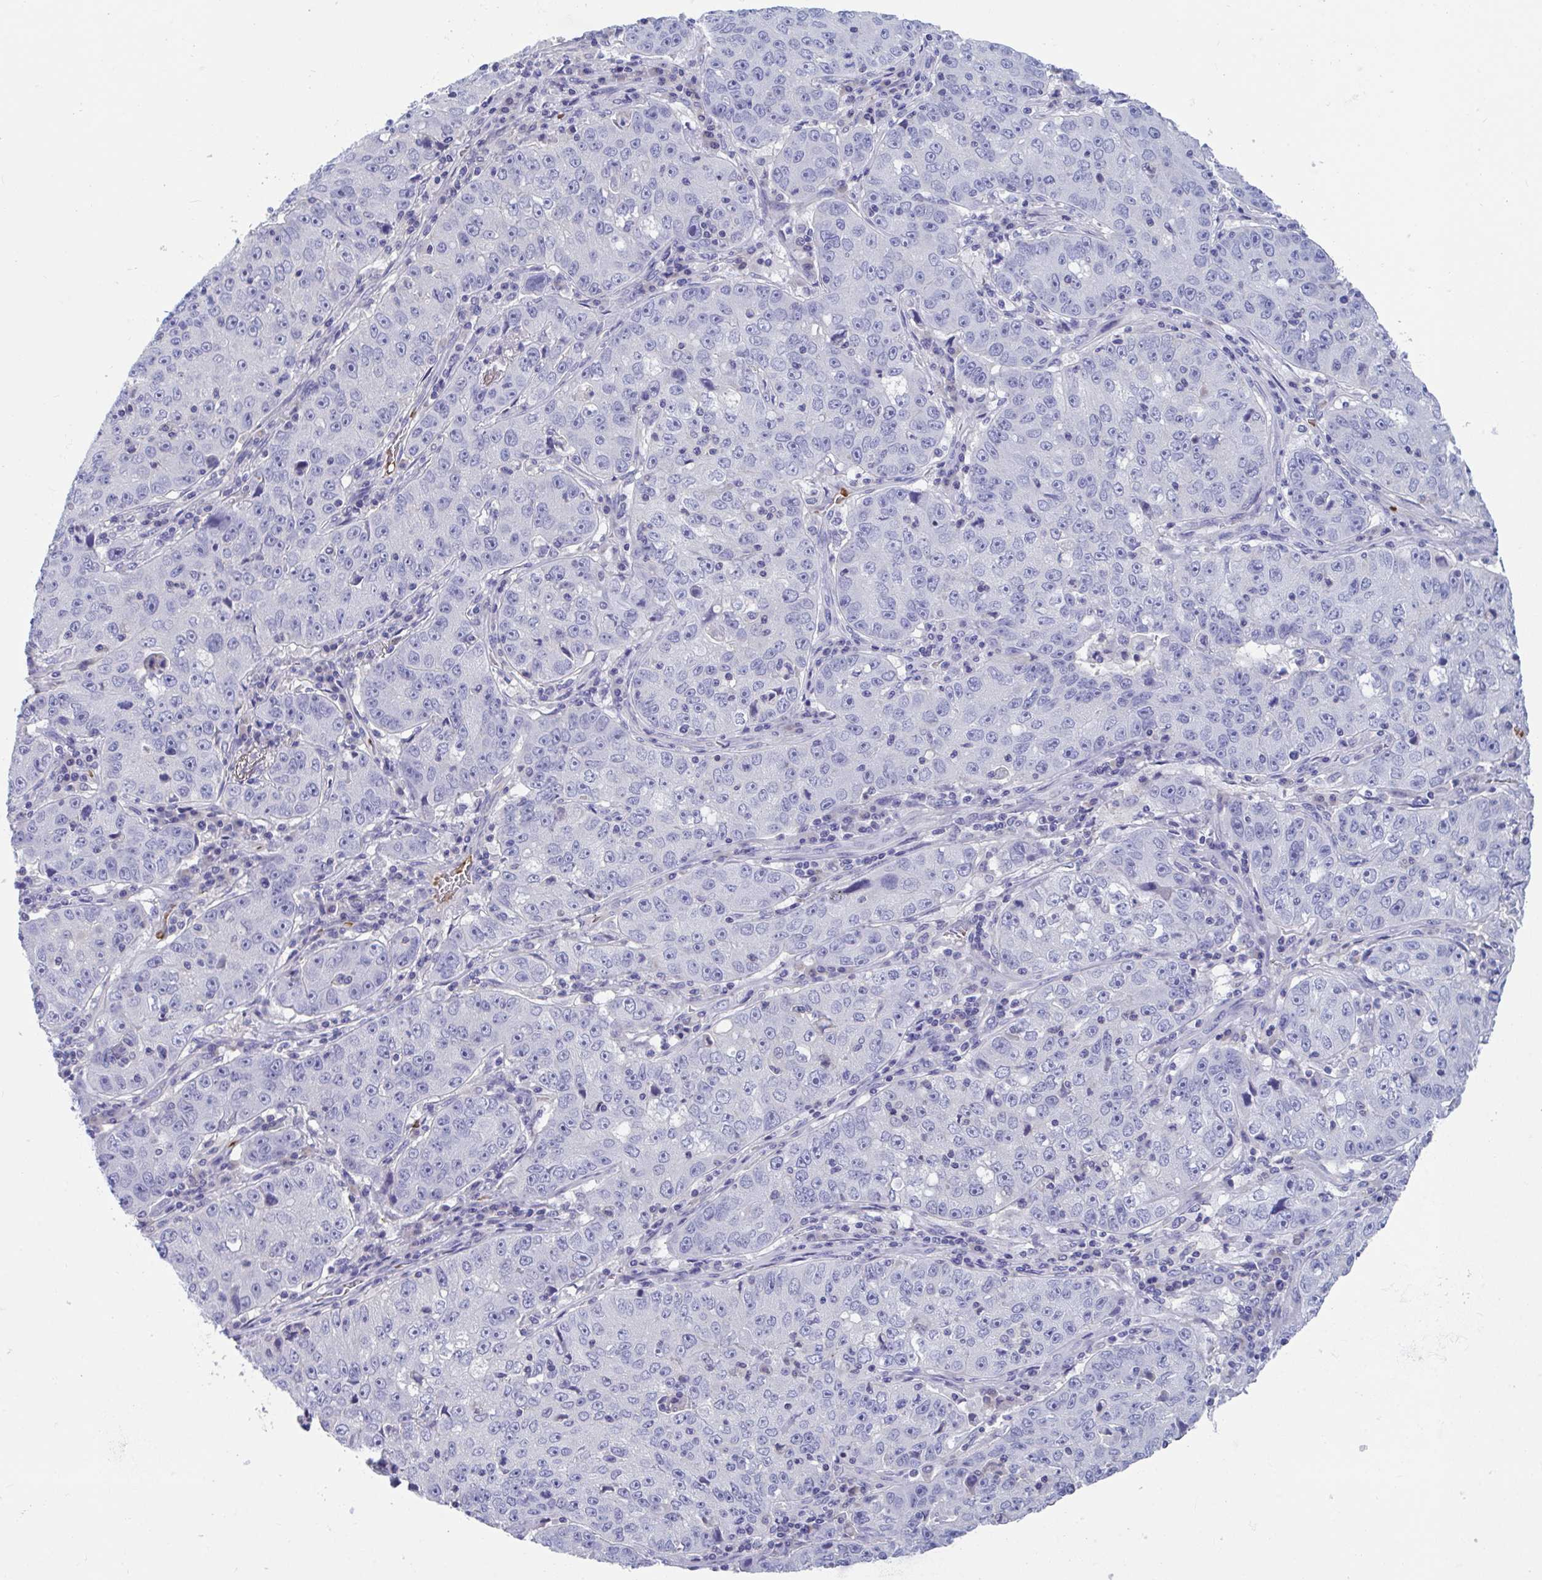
{"staining": {"intensity": "negative", "quantity": "none", "location": "none"}, "tissue": "lung cancer", "cell_type": "Tumor cells", "image_type": "cancer", "snomed": [{"axis": "morphology", "description": "Normal morphology"}, {"axis": "morphology", "description": "Adenocarcinoma, NOS"}, {"axis": "topography", "description": "Lymph node"}, {"axis": "topography", "description": "Lung"}], "caption": "A high-resolution photomicrograph shows immunohistochemistry staining of lung cancer (adenocarcinoma), which shows no significant staining in tumor cells. Nuclei are stained in blue.", "gene": "TTC30B", "patient": {"sex": "female", "age": 57}}